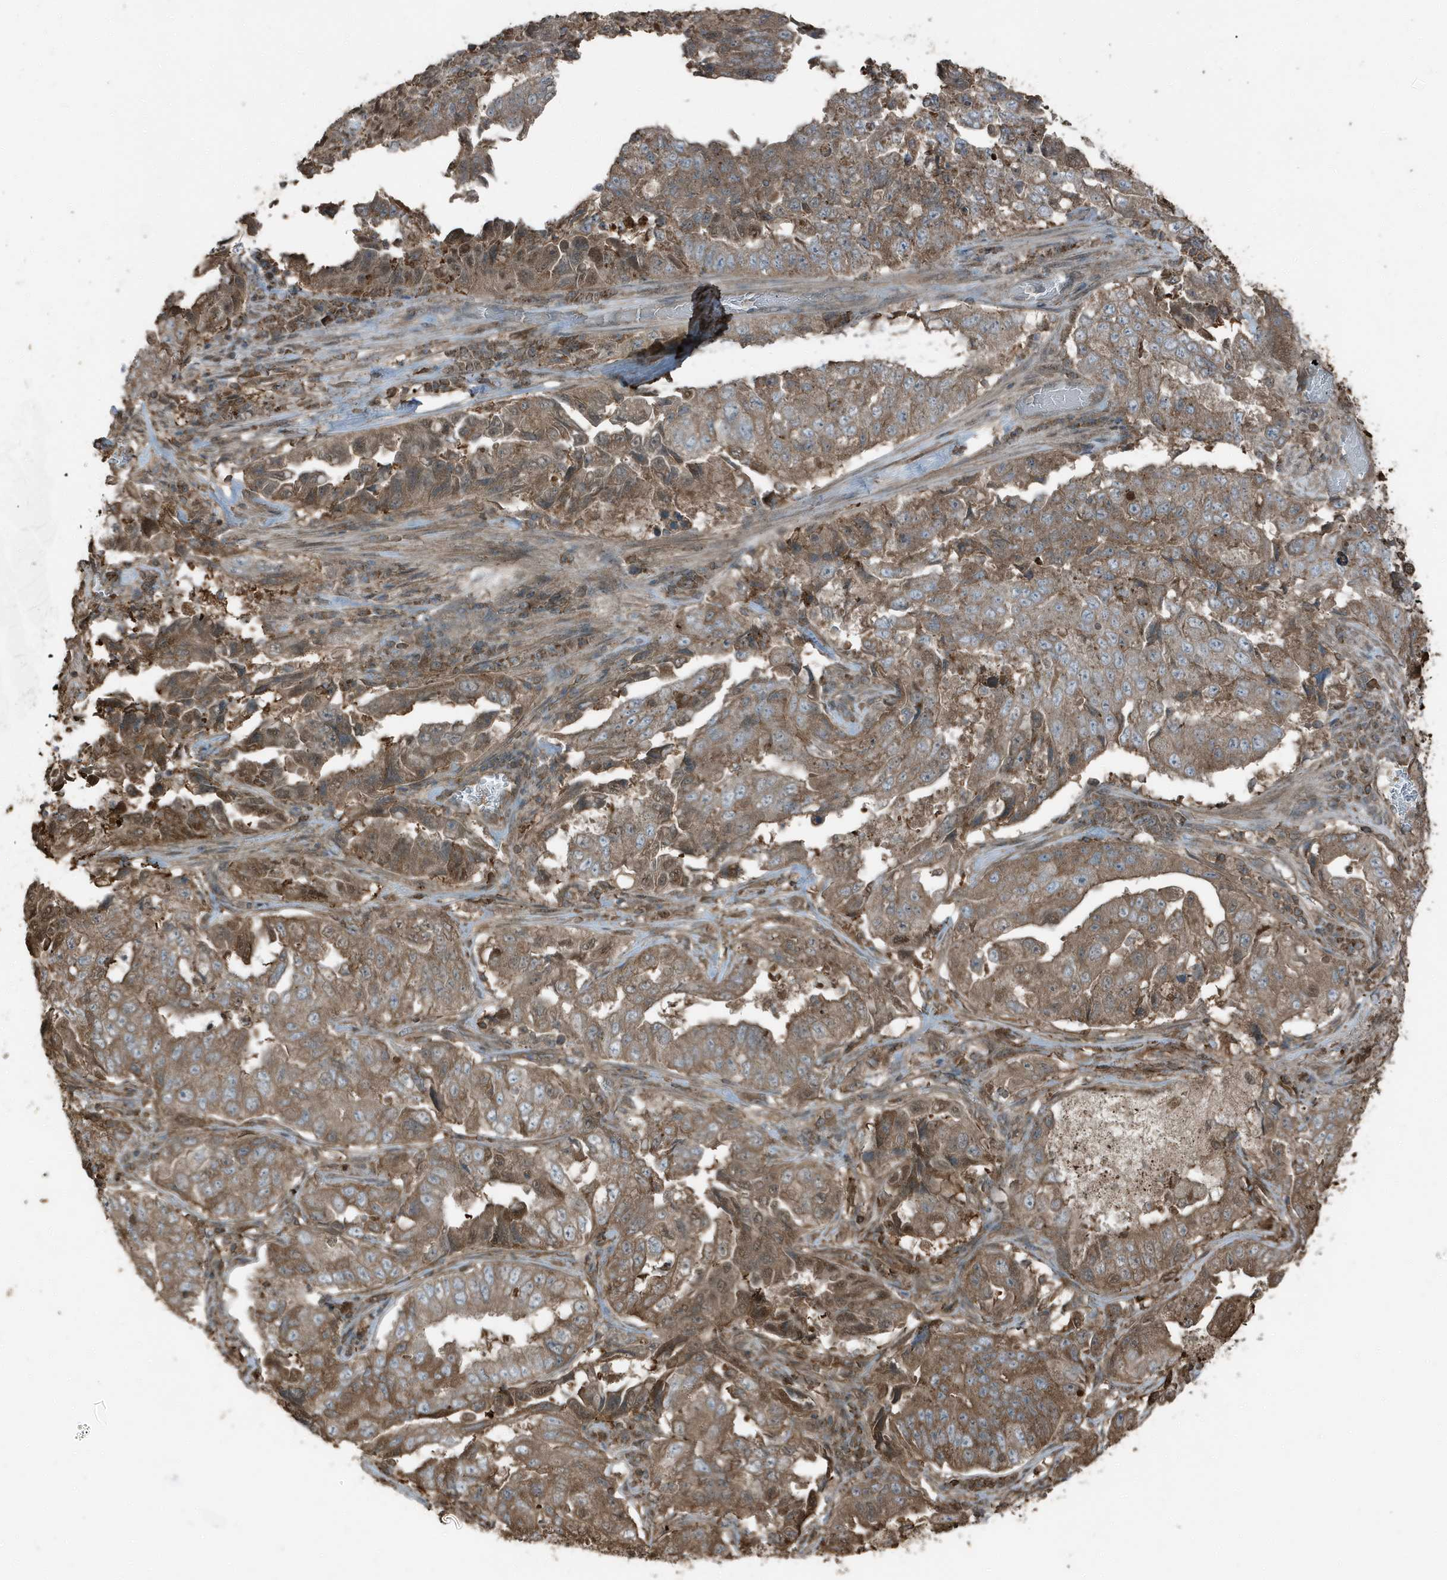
{"staining": {"intensity": "moderate", "quantity": ">75%", "location": "cytoplasmic/membranous"}, "tissue": "lung cancer", "cell_type": "Tumor cells", "image_type": "cancer", "snomed": [{"axis": "morphology", "description": "Adenocarcinoma, NOS"}, {"axis": "topography", "description": "Lung"}], "caption": "This is a micrograph of immunohistochemistry staining of adenocarcinoma (lung), which shows moderate staining in the cytoplasmic/membranous of tumor cells.", "gene": "AZI2", "patient": {"sex": "female", "age": 51}}